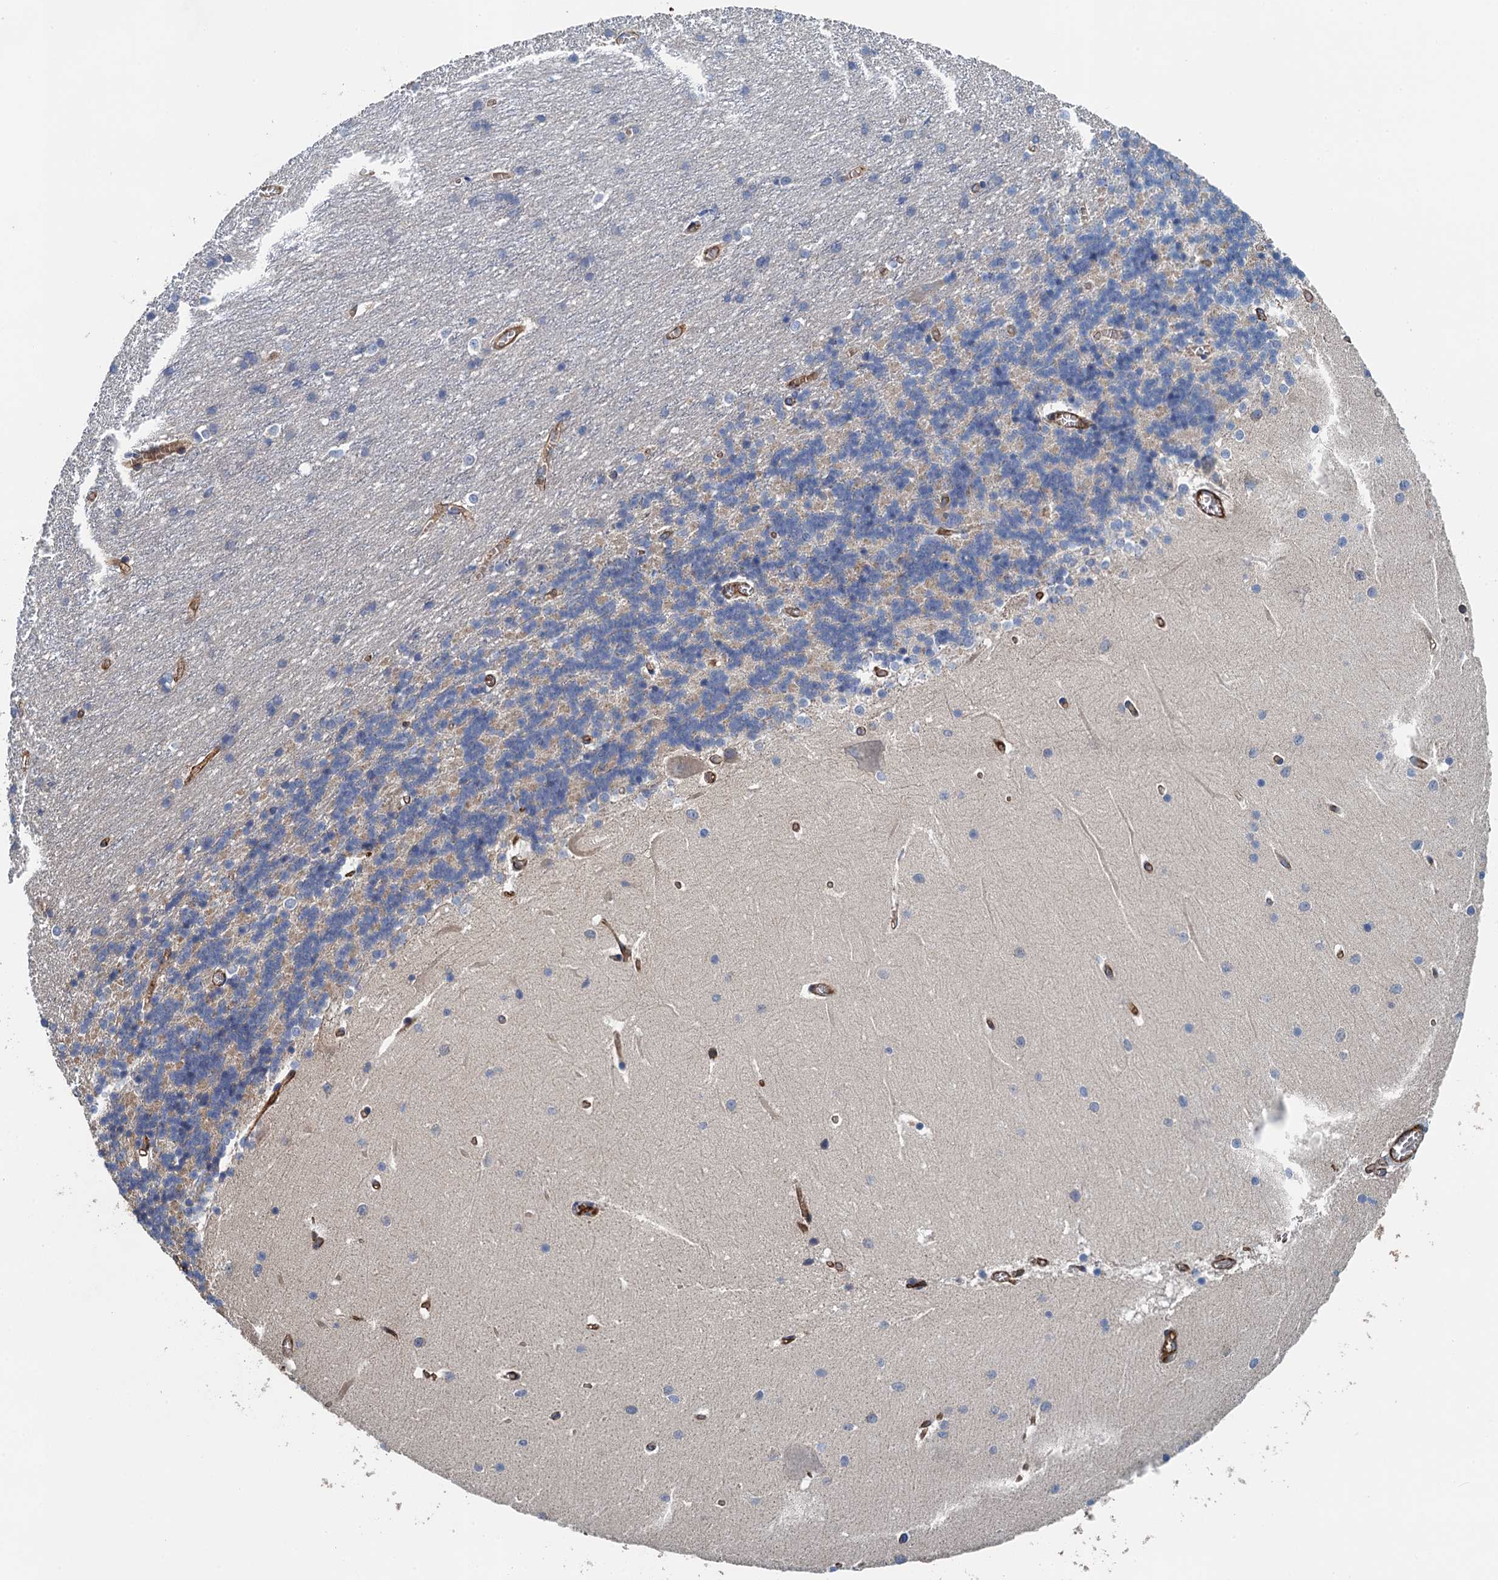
{"staining": {"intensity": "negative", "quantity": "none", "location": "none"}, "tissue": "cerebellum", "cell_type": "Cells in granular layer", "image_type": "normal", "snomed": [{"axis": "morphology", "description": "Normal tissue, NOS"}, {"axis": "topography", "description": "Cerebellum"}], "caption": "Protein analysis of benign cerebellum reveals no significant positivity in cells in granular layer. Nuclei are stained in blue.", "gene": "PPP1R14D", "patient": {"sex": "male", "age": 37}}